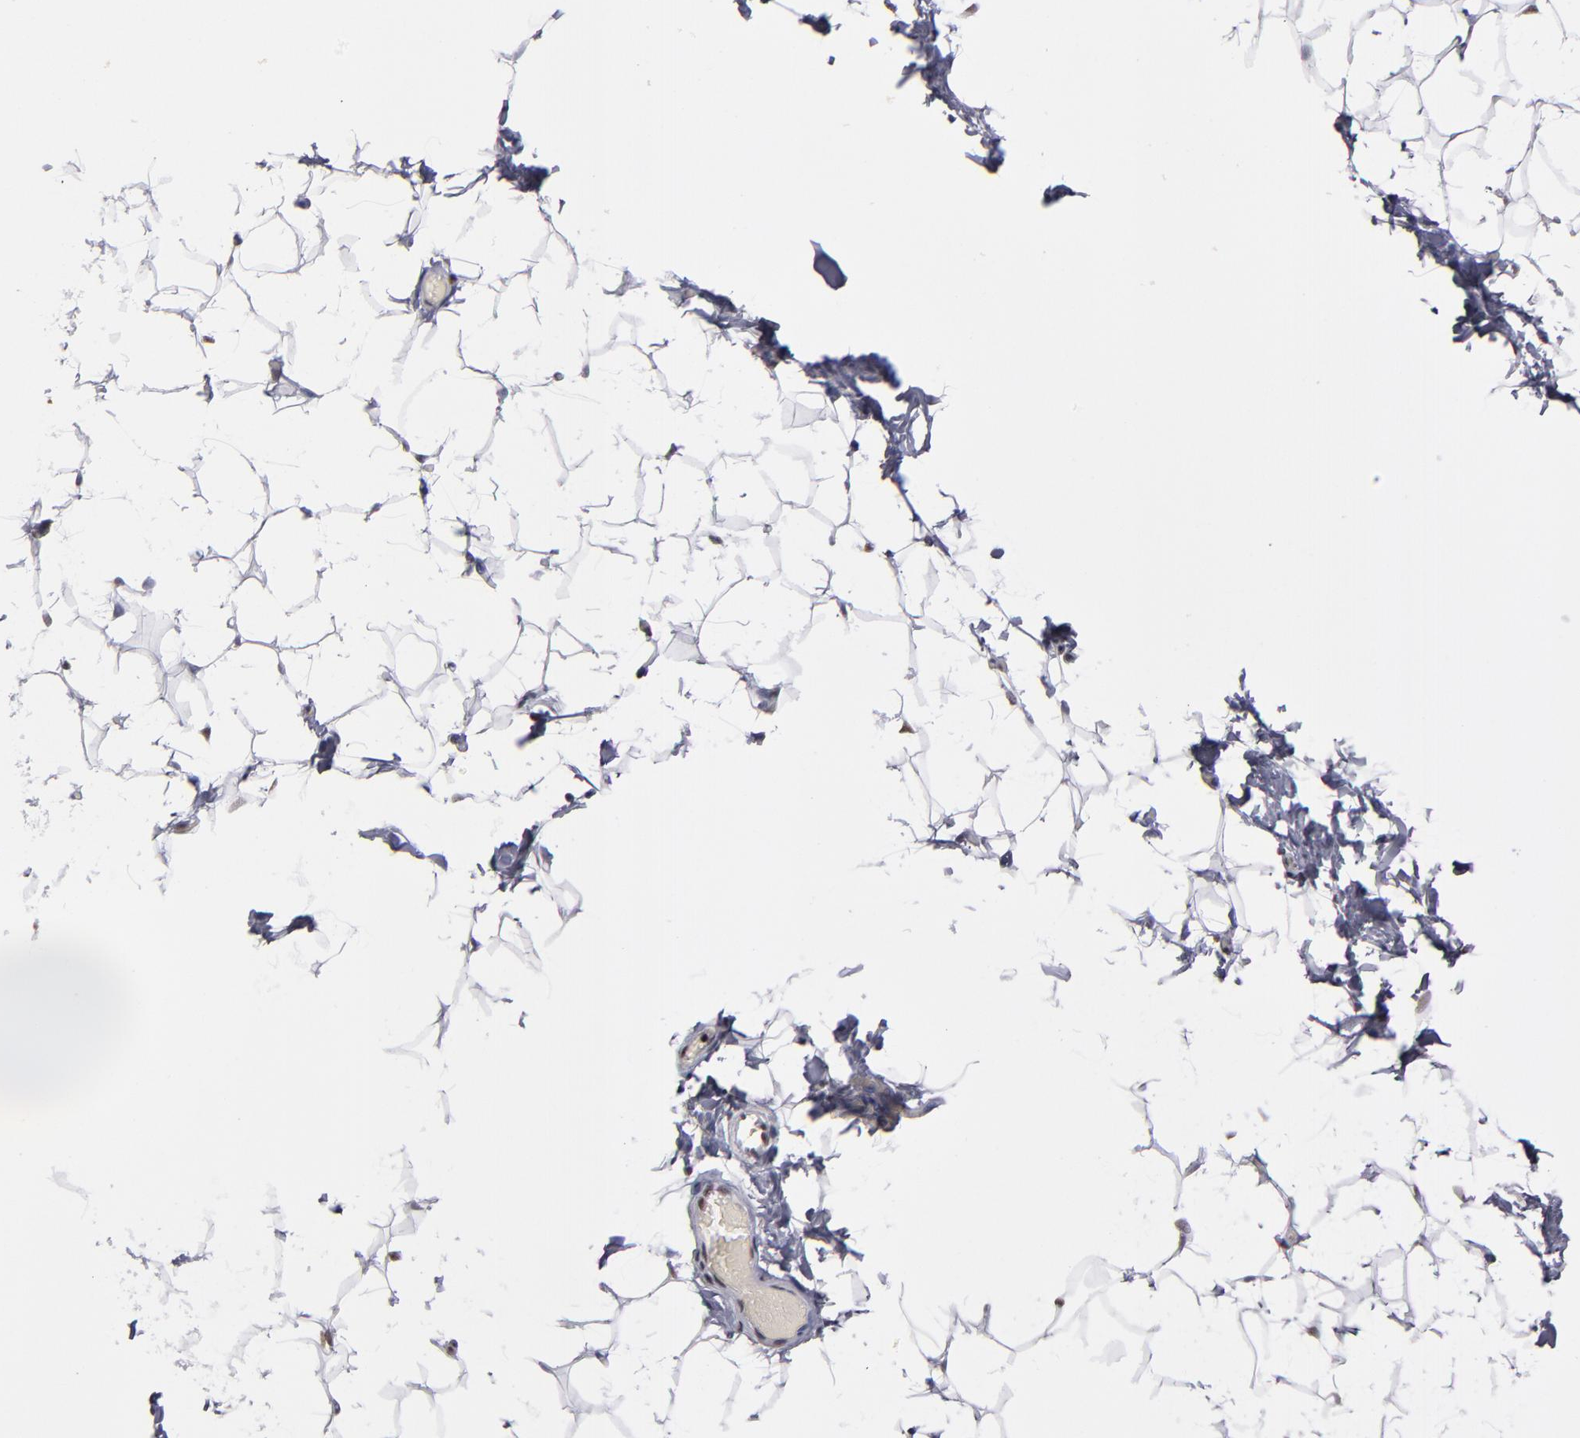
{"staining": {"intensity": "negative", "quantity": "none", "location": "none"}, "tissue": "adipose tissue", "cell_type": "Adipocytes", "image_type": "normal", "snomed": [{"axis": "morphology", "description": "Normal tissue, NOS"}, {"axis": "topography", "description": "Soft tissue"}], "caption": "Immunohistochemistry (IHC) micrograph of normal adipose tissue: adipose tissue stained with DAB demonstrates no significant protein positivity in adipocytes.", "gene": "TERF2", "patient": {"sex": "male", "age": 26}}